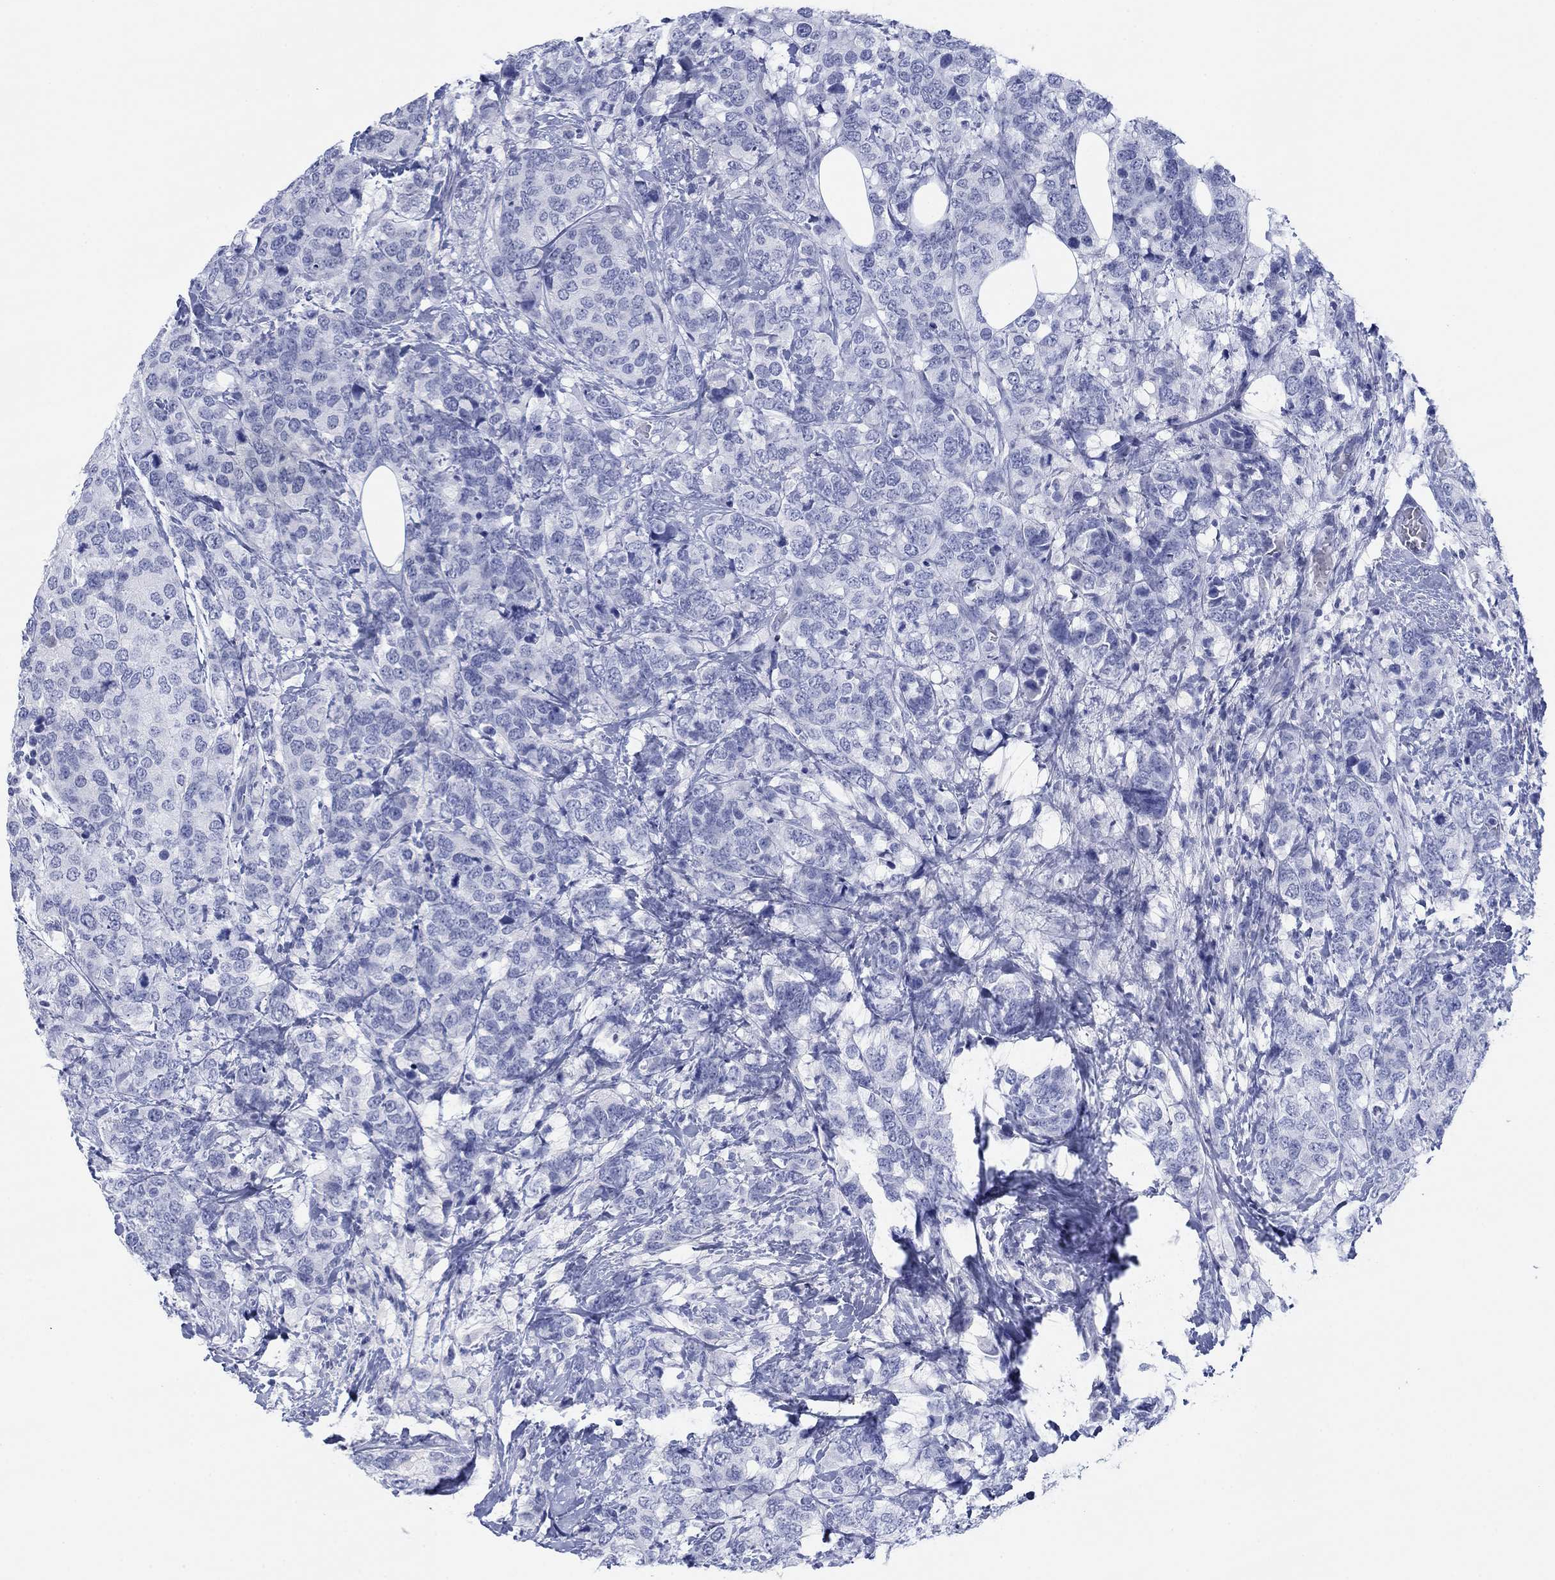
{"staining": {"intensity": "negative", "quantity": "none", "location": "none"}, "tissue": "breast cancer", "cell_type": "Tumor cells", "image_type": "cancer", "snomed": [{"axis": "morphology", "description": "Lobular carcinoma"}, {"axis": "topography", "description": "Breast"}], "caption": "Immunohistochemistry (IHC) image of neoplastic tissue: human breast cancer stained with DAB (3,3'-diaminobenzidine) shows no significant protein positivity in tumor cells.", "gene": "PDYN", "patient": {"sex": "female", "age": 59}}